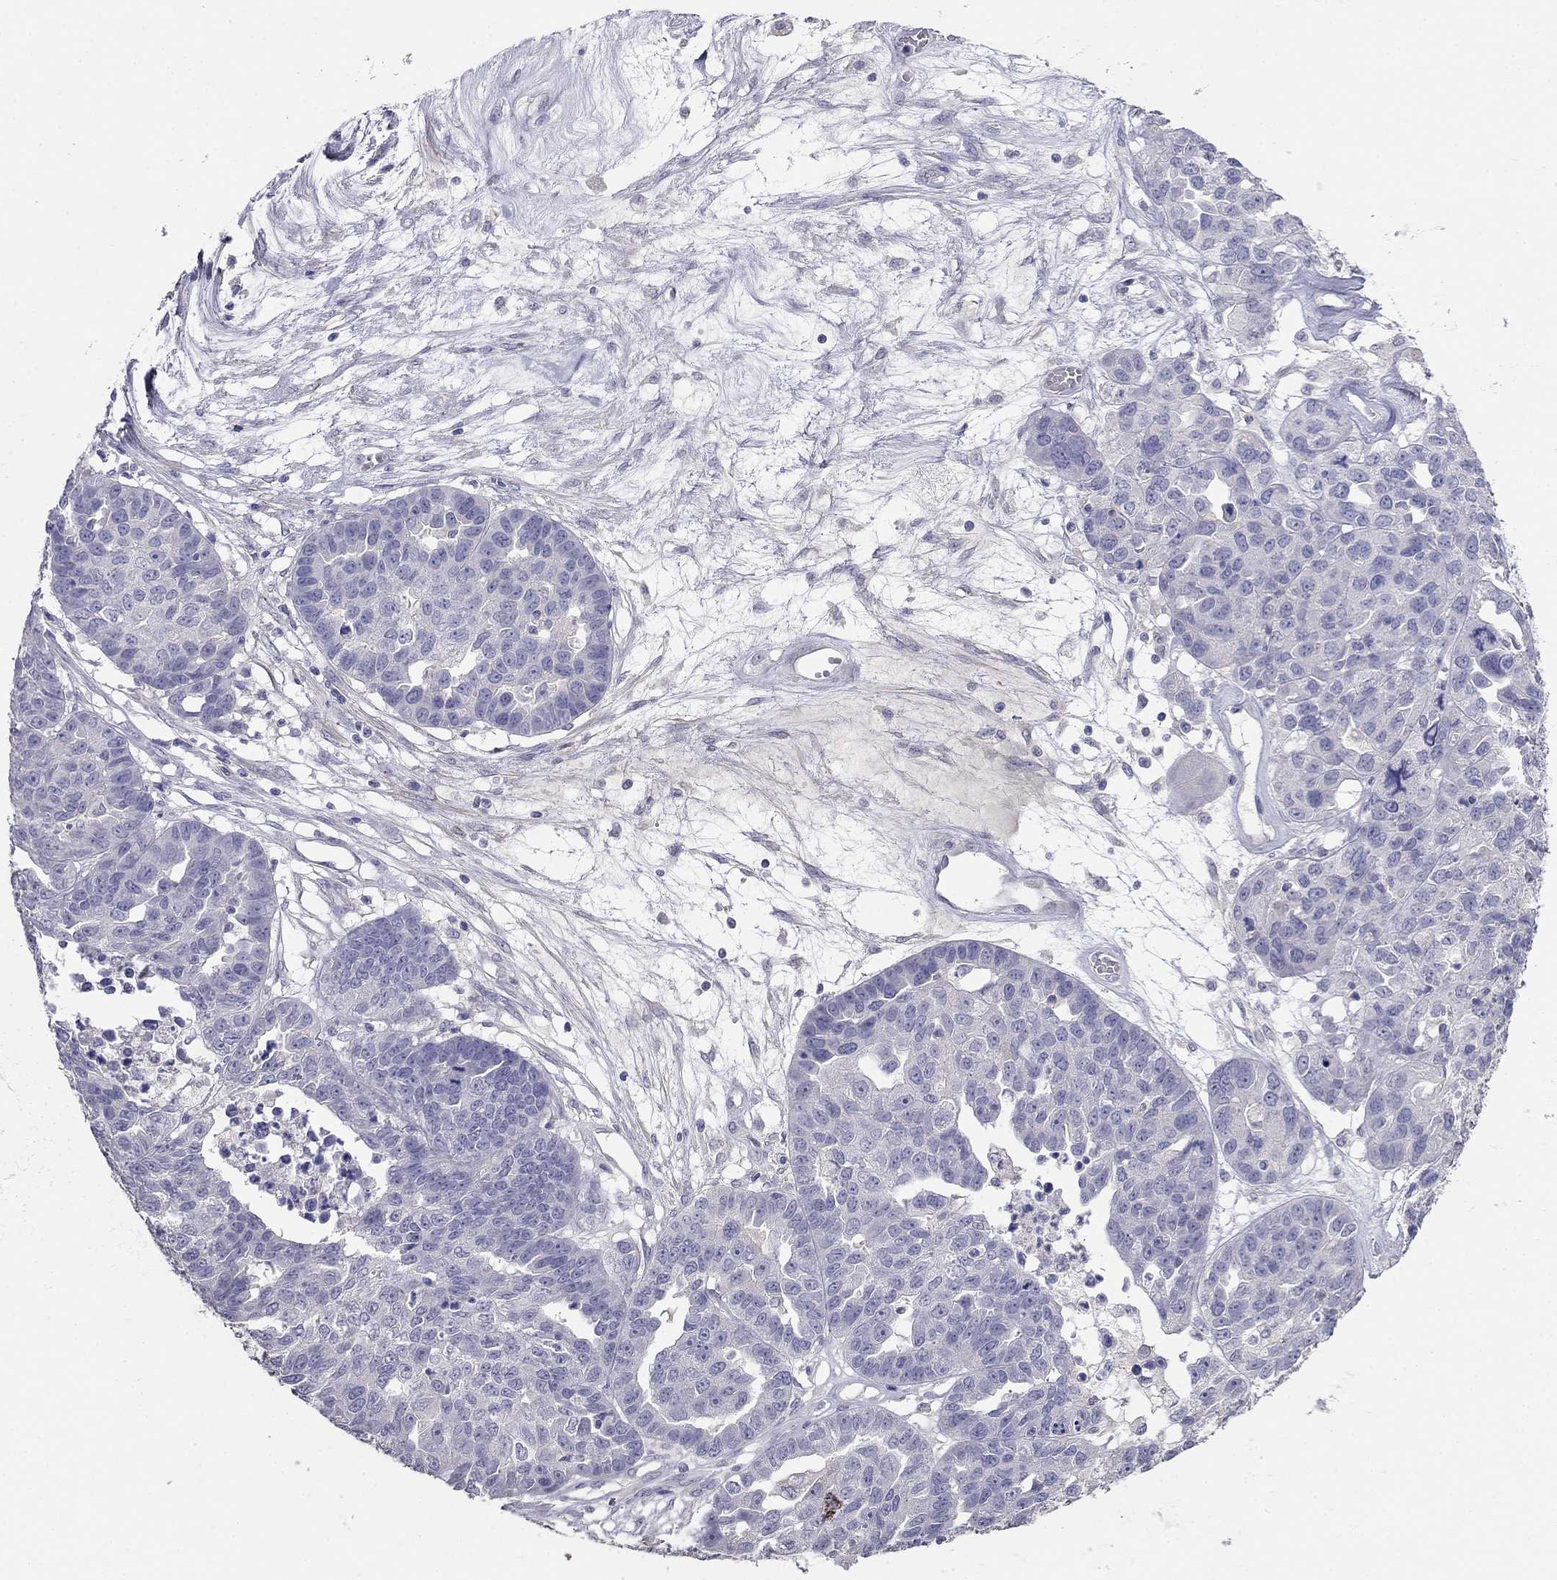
{"staining": {"intensity": "negative", "quantity": "none", "location": "none"}, "tissue": "ovarian cancer", "cell_type": "Tumor cells", "image_type": "cancer", "snomed": [{"axis": "morphology", "description": "Cystadenocarcinoma, serous, NOS"}, {"axis": "topography", "description": "Ovary"}], "caption": "Serous cystadenocarcinoma (ovarian) stained for a protein using IHC reveals no positivity tumor cells.", "gene": "LY6H", "patient": {"sex": "female", "age": 87}}